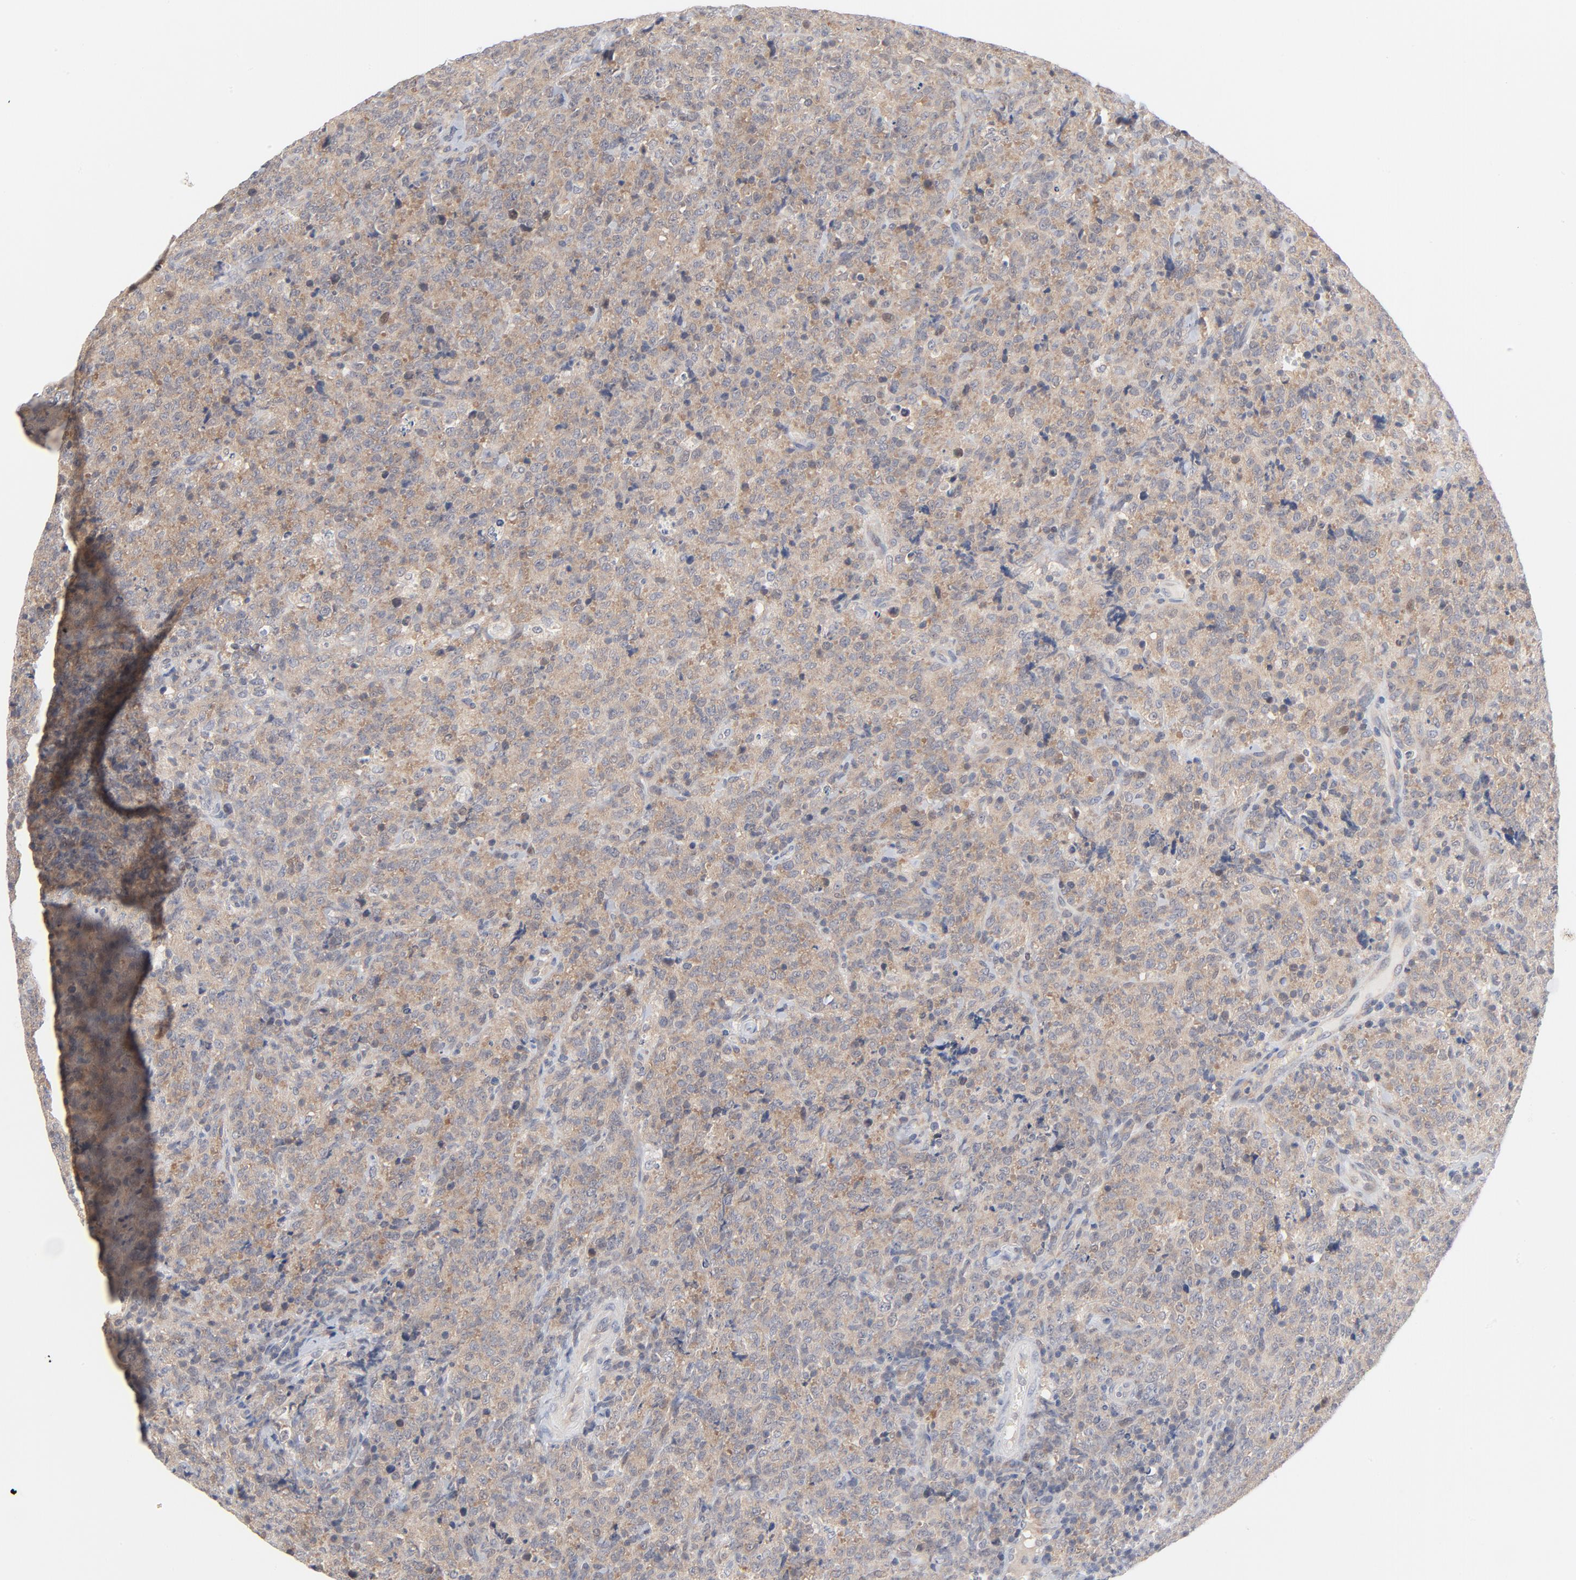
{"staining": {"intensity": "negative", "quantity": "none", "location": "none"}, "tissue": "lymphoma", "cell_type": "Tumor cells", "image_type": "cancer", "snomed": [{"axis": "morphology", "description": "Malignant lymphoma, non-Hodgkin's type, High grade"}, {"axis": "topography", "description": "Tonsil"}], "caption": "A photomicrograph of human malignant lymphoma, non-Hodgkin's type (high-grade) is negative for staining in tumor cells. Brightfield microscopy of immunohistochemistry (IHC) stained with DAB (3,3'-diaminobenzidine) (brown) and hematoxylin (blue), captured at high magnification.", "gene": "UBL4A", "patient": {"sex": "female", "age": 36}}